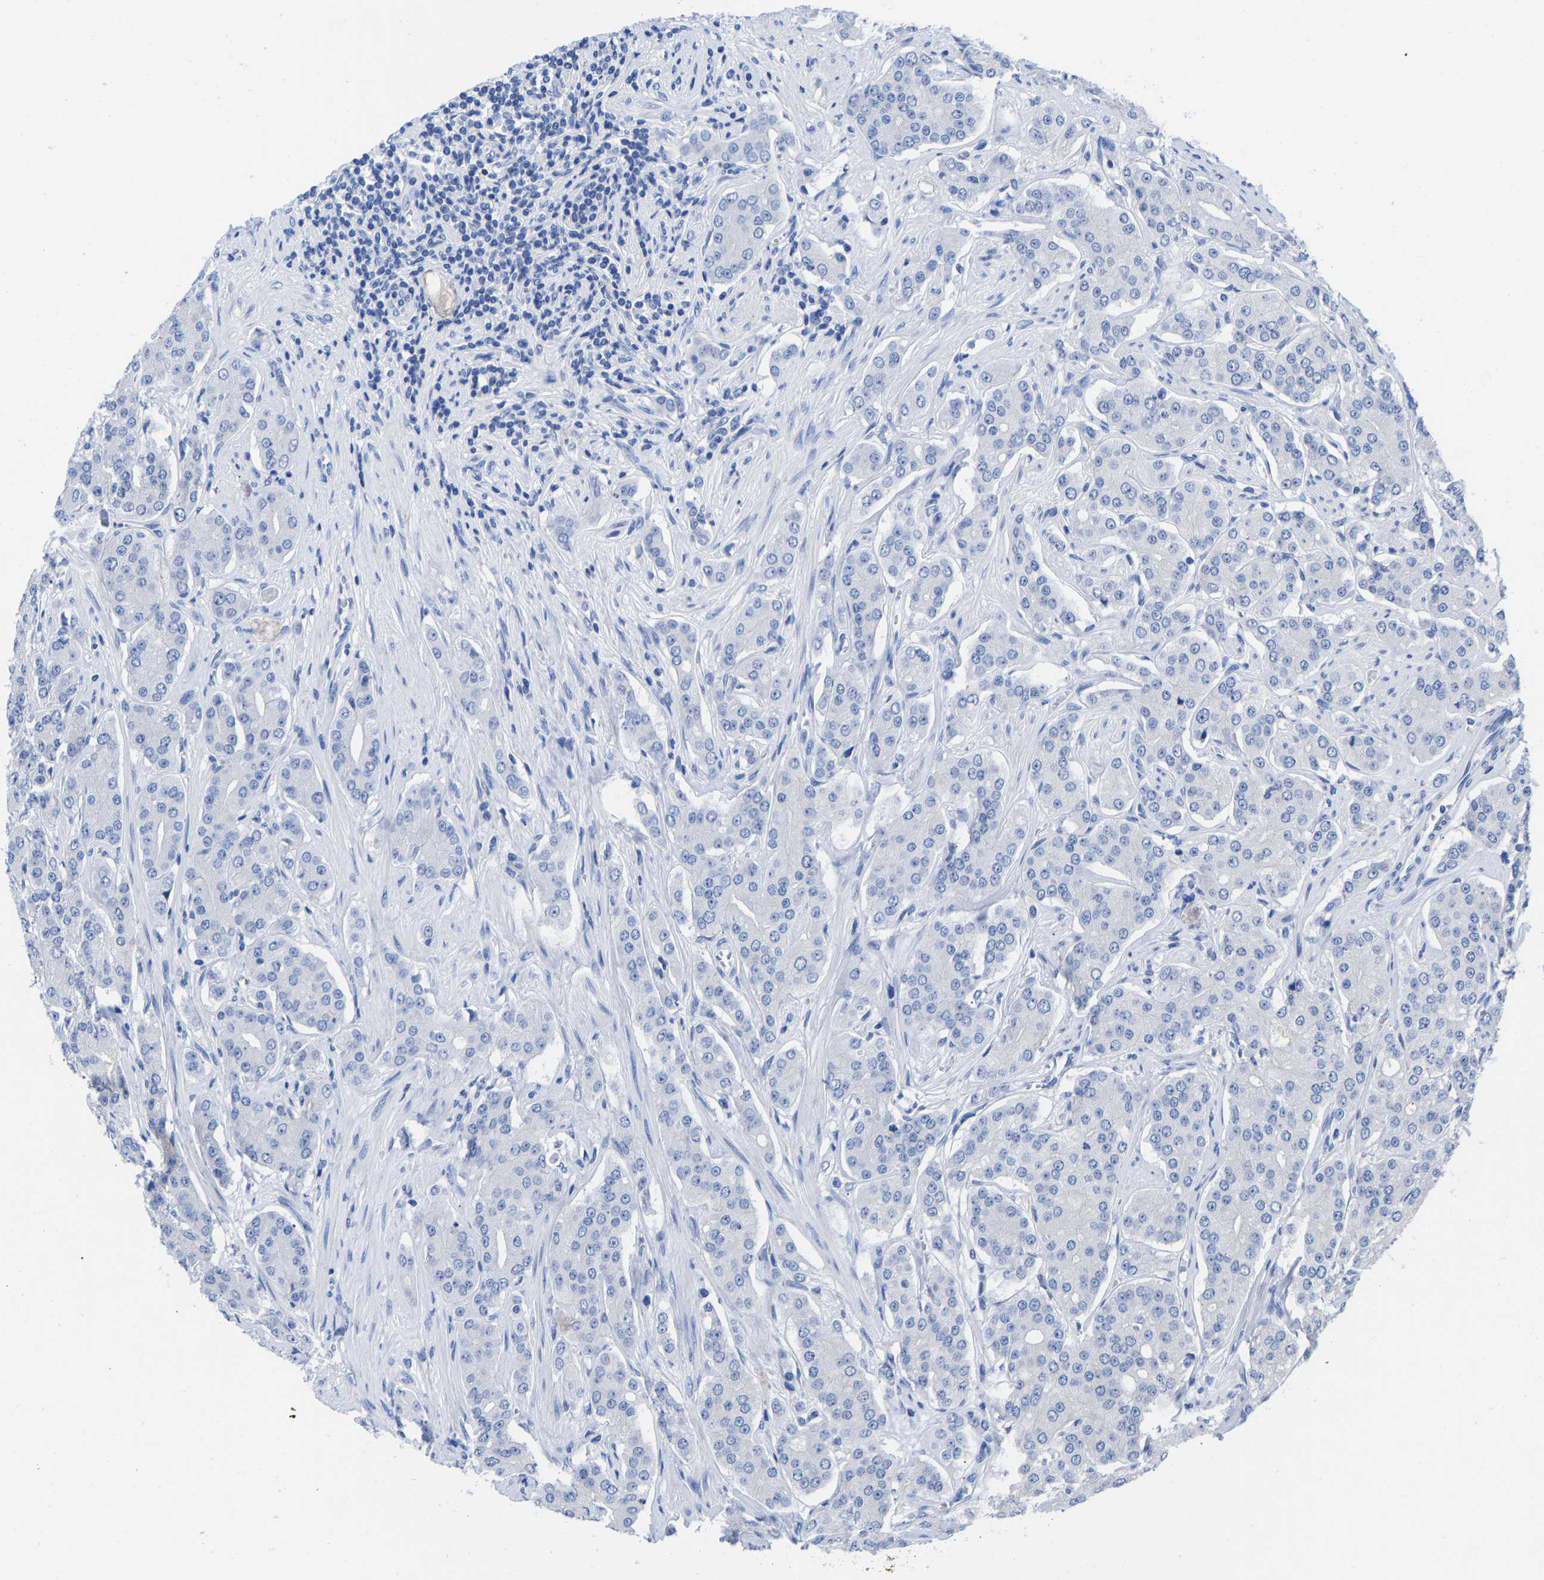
{"staining": {"intensity": "negative", "quantity": "none", "location": "none"}, "tissue": "prostate cancer", "cell_type": "Tumor cells", "image_type": "cancer", "snomed": [{"axis": "morphology", "description": "Adenocarcinoma, Low grade"}, {"axis": "topography", "description": "Prostate"}], "caption": "Immunohistochemical staining of human prostate adenocarcinoma (low-grade) demonstrates no significant staining in tumor cells.", "gene": "GPA33", "patient": {"sex": "male", "age": 69}}